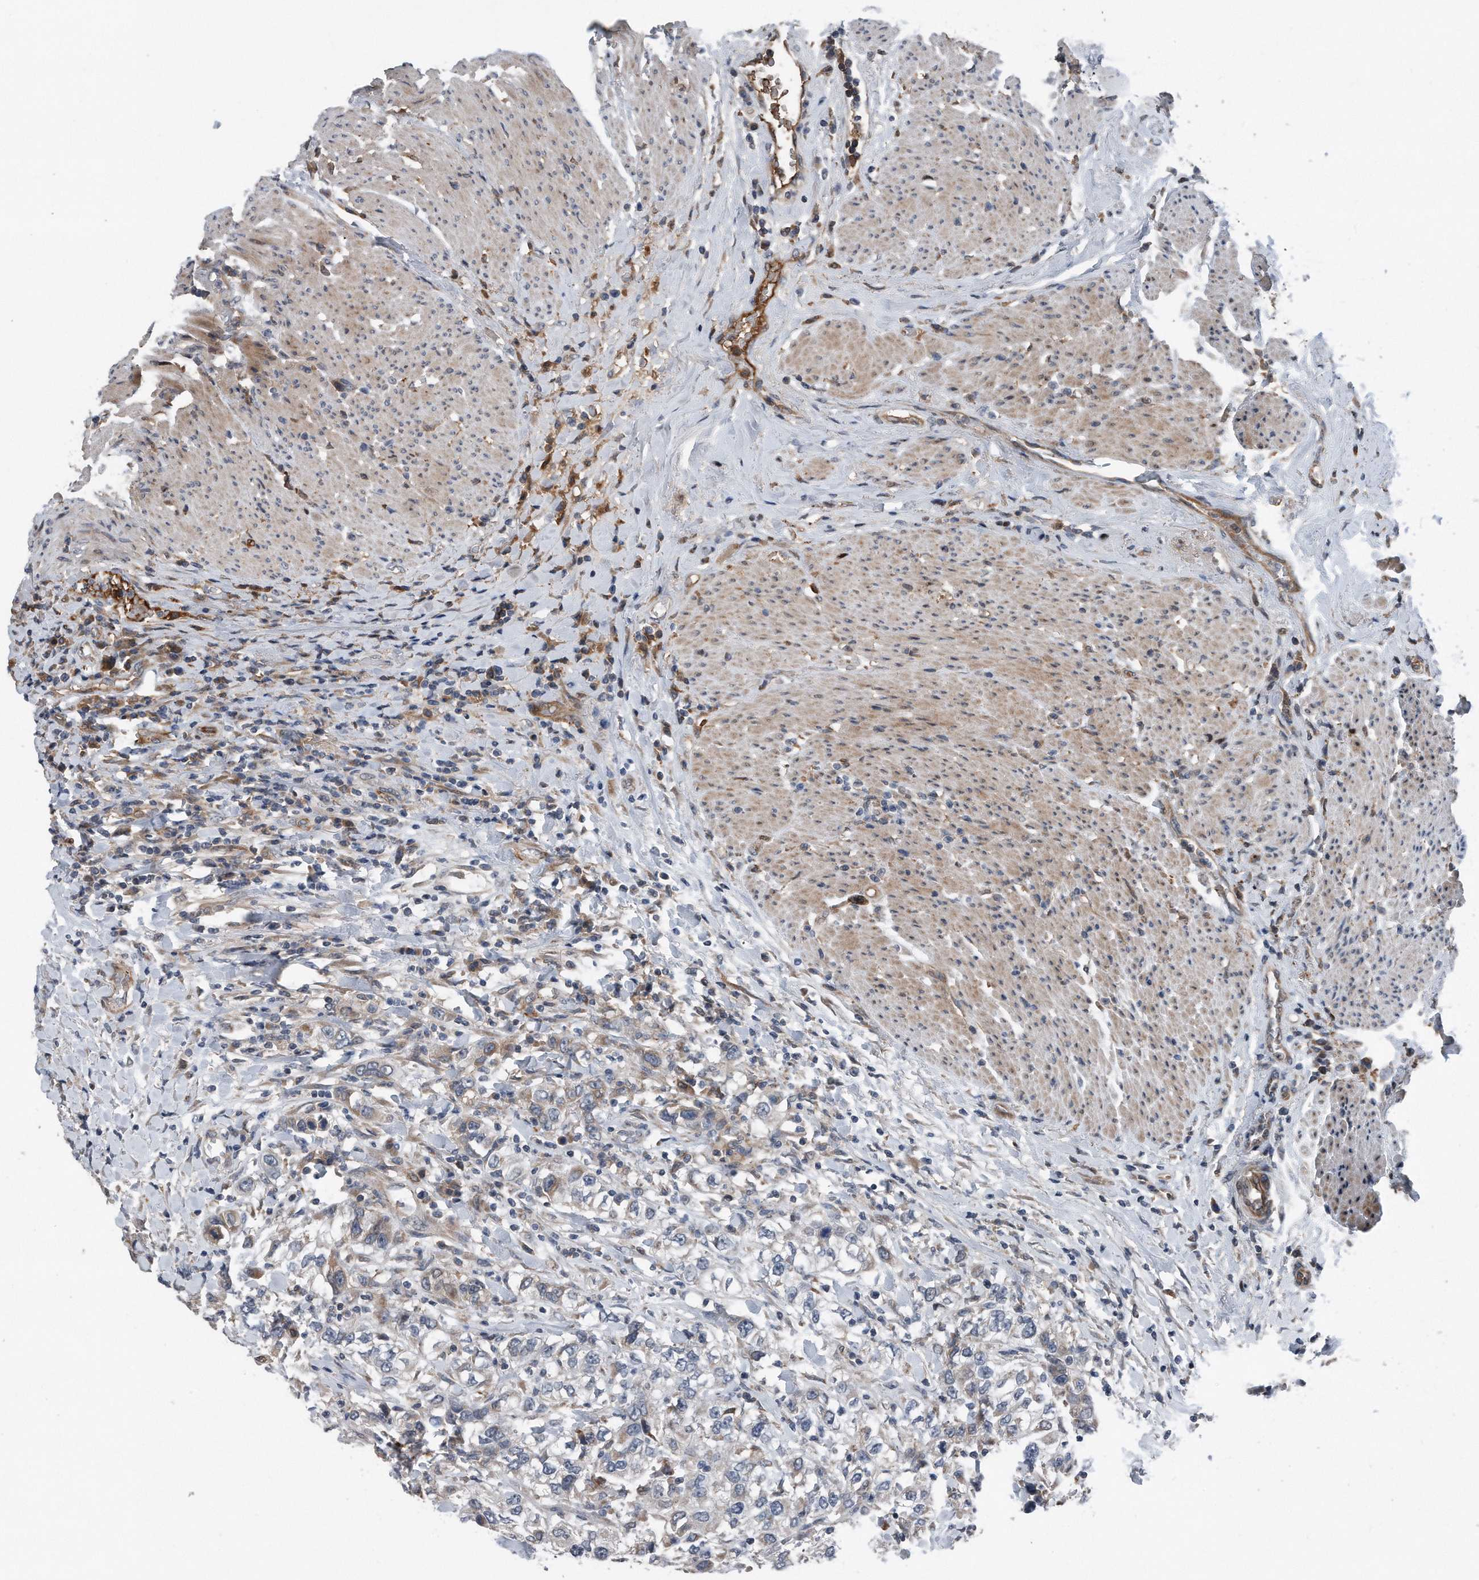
{"staining": {"intensity": "weak", "quantity": "<25%", "location": "cytoplasmic/membranous"}, "tissue": "urothelial cancer", "cell_type": "Tumor cells", "image_type": "cancer", "snomed": [{"axis": "morphology", "description": "Urothelial carcinoma, High grade"}, {"axis": "topography", "description": "Urinary bladder"}], "caption": "The immunohistochemistry (IHC) image has no significant expression in tumor cells of urothelial carcinoma (high-grade) tissue.", "gene": "DST", "patient": {"sex": "female", "age": 80}}